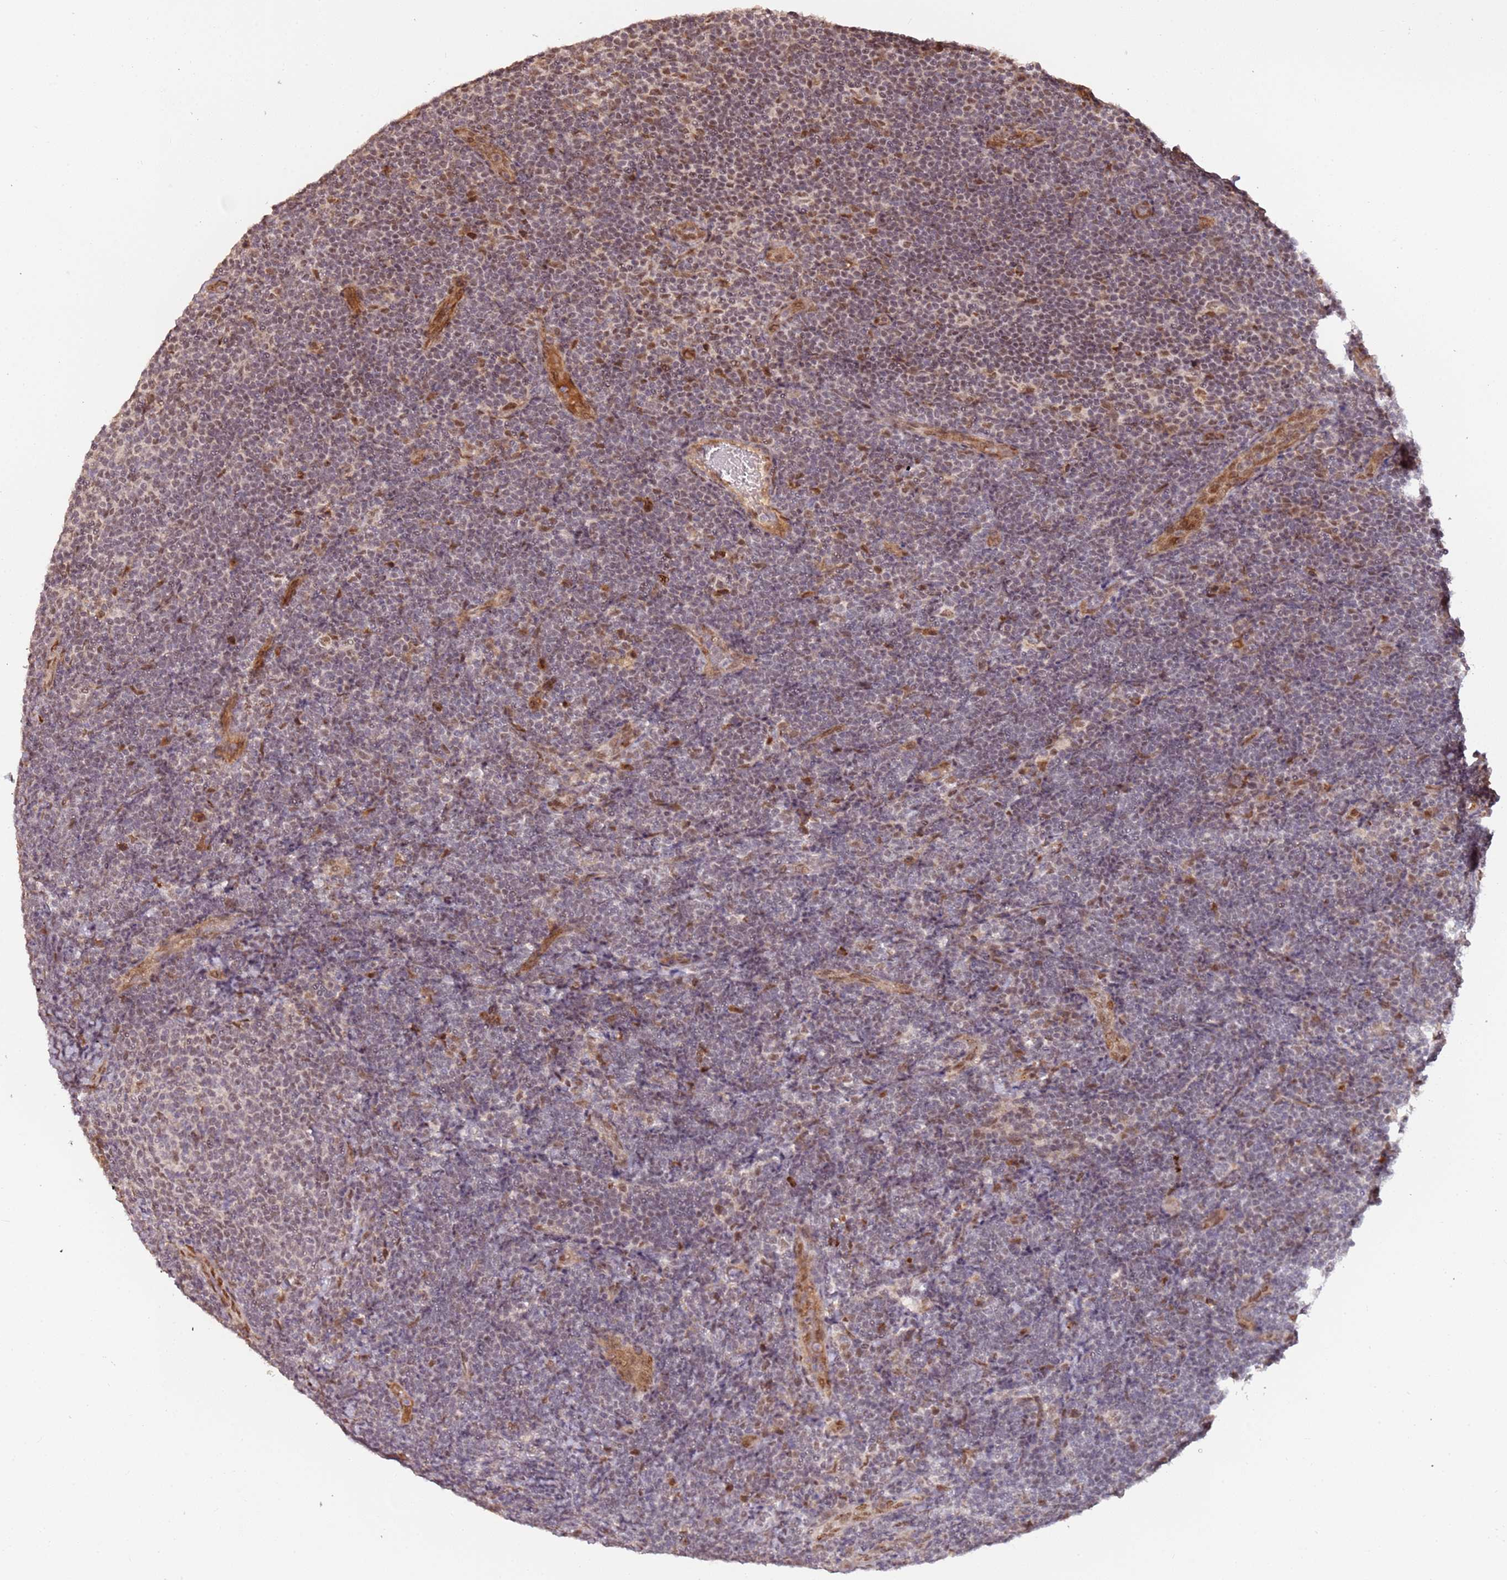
{"staining": {"intensity": "moderate", "quantity": "25%-75%", "location": "nuclear"}, "tissue": "lymphoma", "cell_type": "Tumor cells", "image_type": "cancer", "snomed": [{"axis": "morphology", "description": "Malignant lymphoma, non-Hodgkin's type, Low grade"}, {"axis": "topography", "description": "Lymph node"}], "caption": "A brown stain highlights moderate nuclear staining of a protein in malignant lymphoma, non-Hodgkin's type (low-grade) tumor cells.", "gene": "POLR3H", "patient": {"sex": "male", "age": 66}}